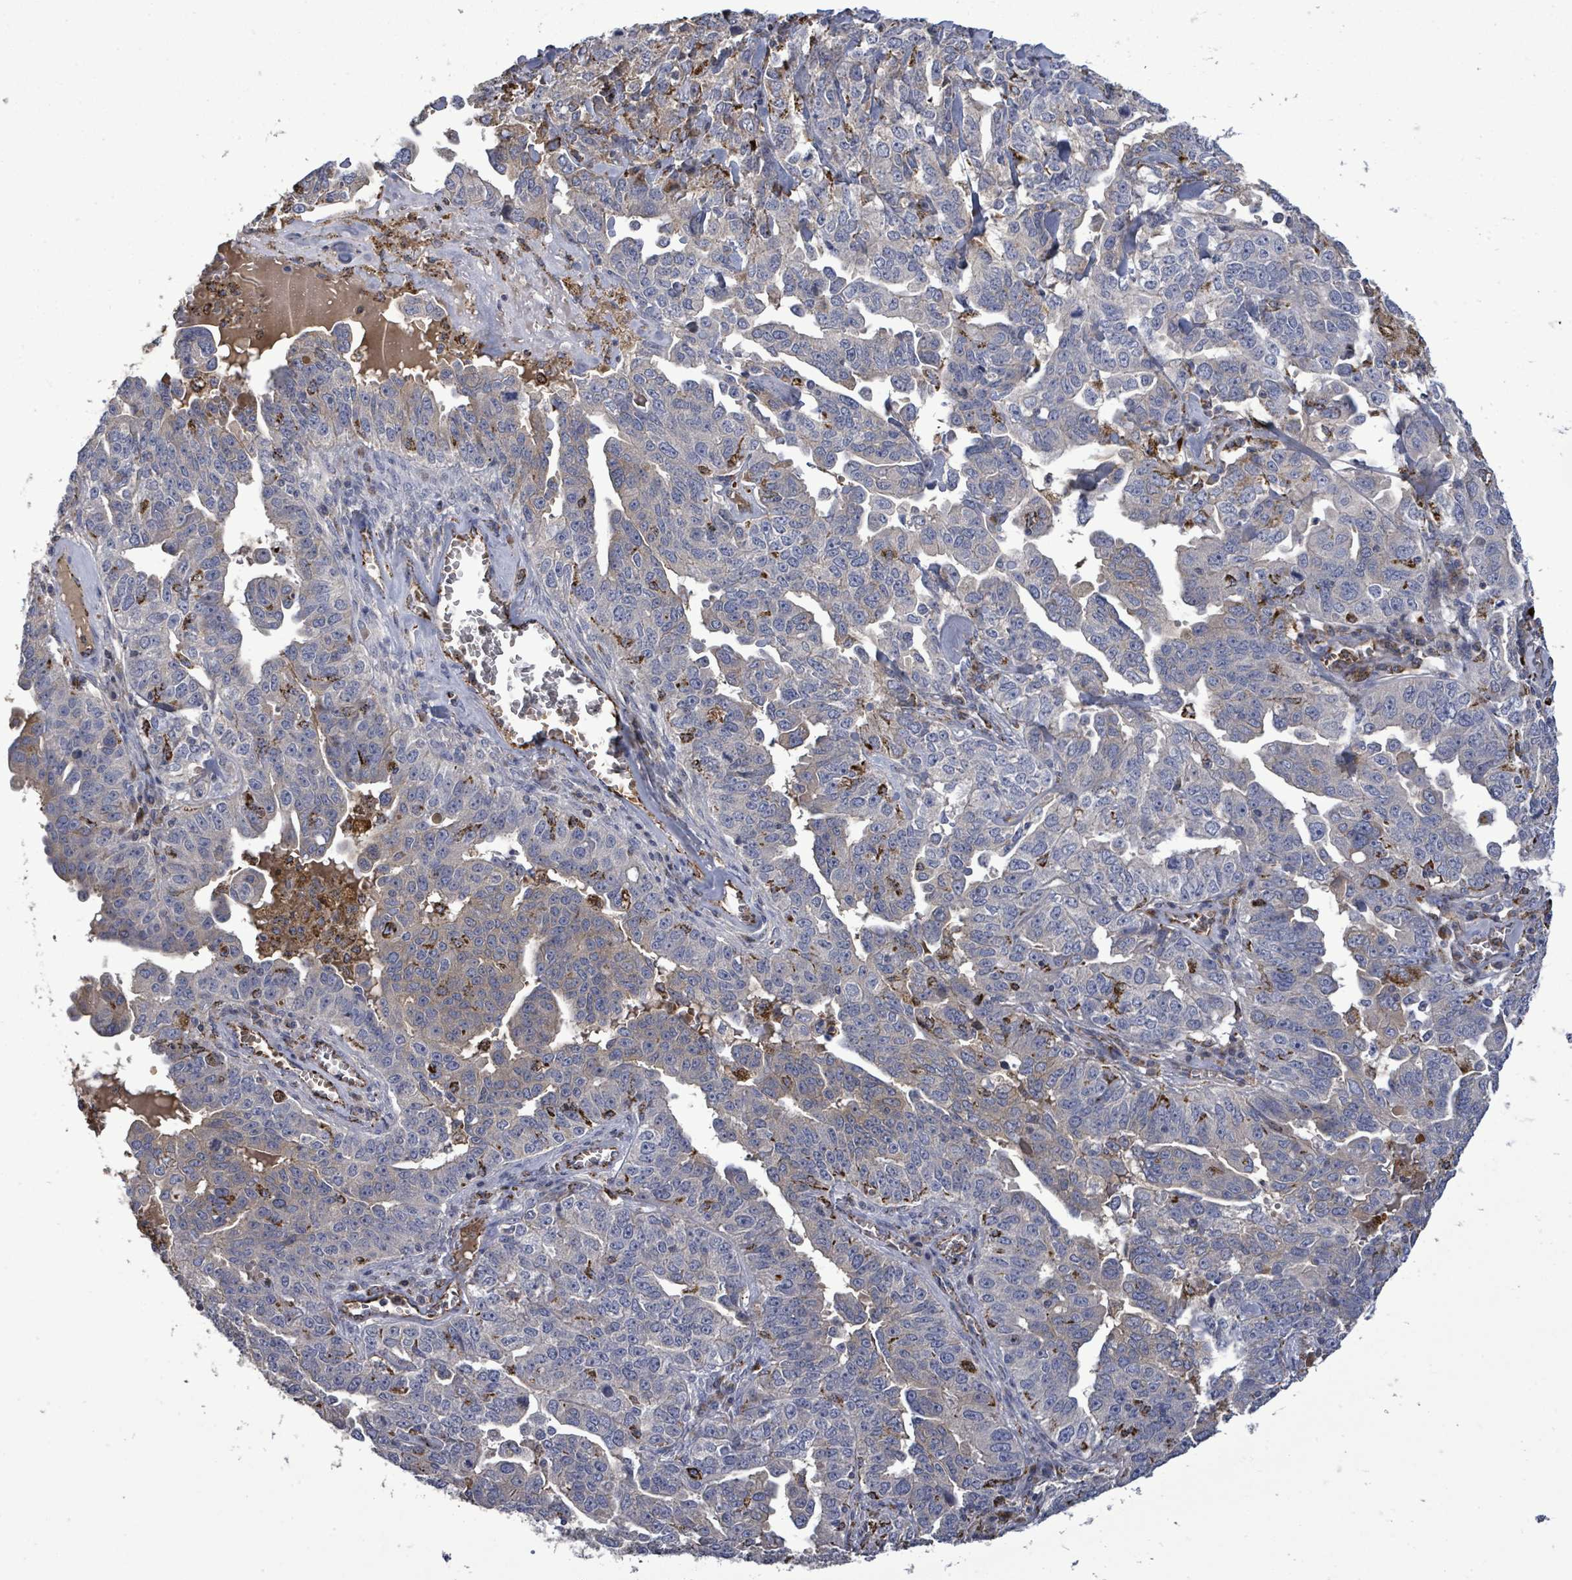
{"staining": {"intensity": "negative", "quantity": "none", "location": "none"}, "tissue": "ovarian cancer", "cell_type": "Tumor cells", "image_type": "cancer", "snomed": [{"axis": "morphology", "description": "Carcinoma, endometroid"}, {"axis": "topography", "description": "Ovary"}], "caption": "IHC image of neoplastic tissue: human ovarian endometroid carcinoma stained with DAB (3,3'-diaminobenzidine) reveals no significant protein expression in tumor cells. (Brightfield microscopy of DAB (3,3'-diaminobenzidine) immunohistochemistry (IHC) at high magnification).", "gene": "MTMR12", "patient": {"sex": "female", "age": 62}}